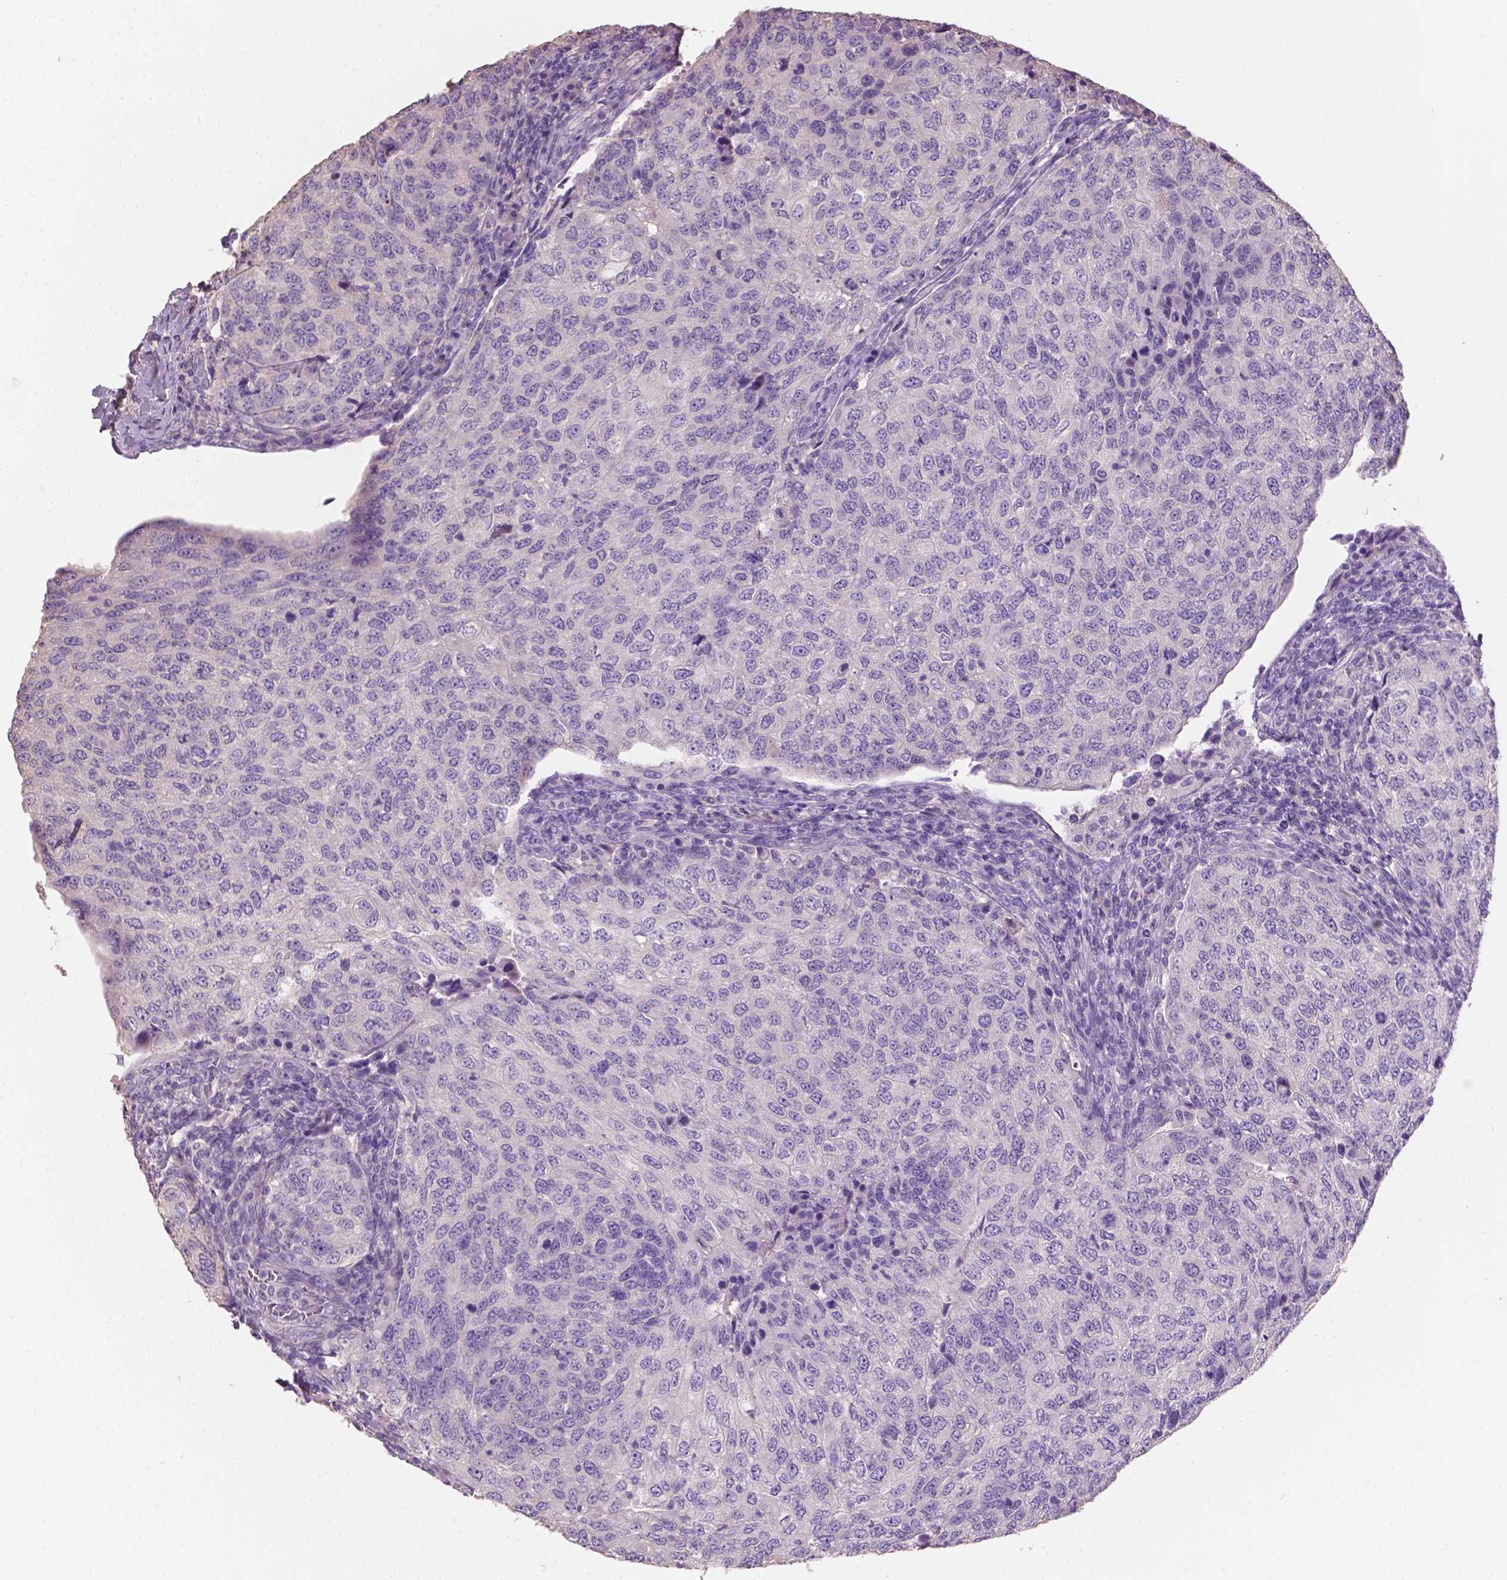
{"staining": {"intensity": "negative", "quantity": "none", "location": "none"}, "tissue": "urothelial cancer", "cell_type": "Tumor cells", "image_type": "cancer", "snomed": [{"axis": "morphology", "description": "Urothelial carcinoma, High grade"}, {"axis": "topography", "description": "Urinary bladder"}], "caption": "Urothelial cancer was stained to show a protein in brown. There is no significant expression in tumor cells.", "gene": "SBSN", "patient": {"sex": "female", "age": 78}}